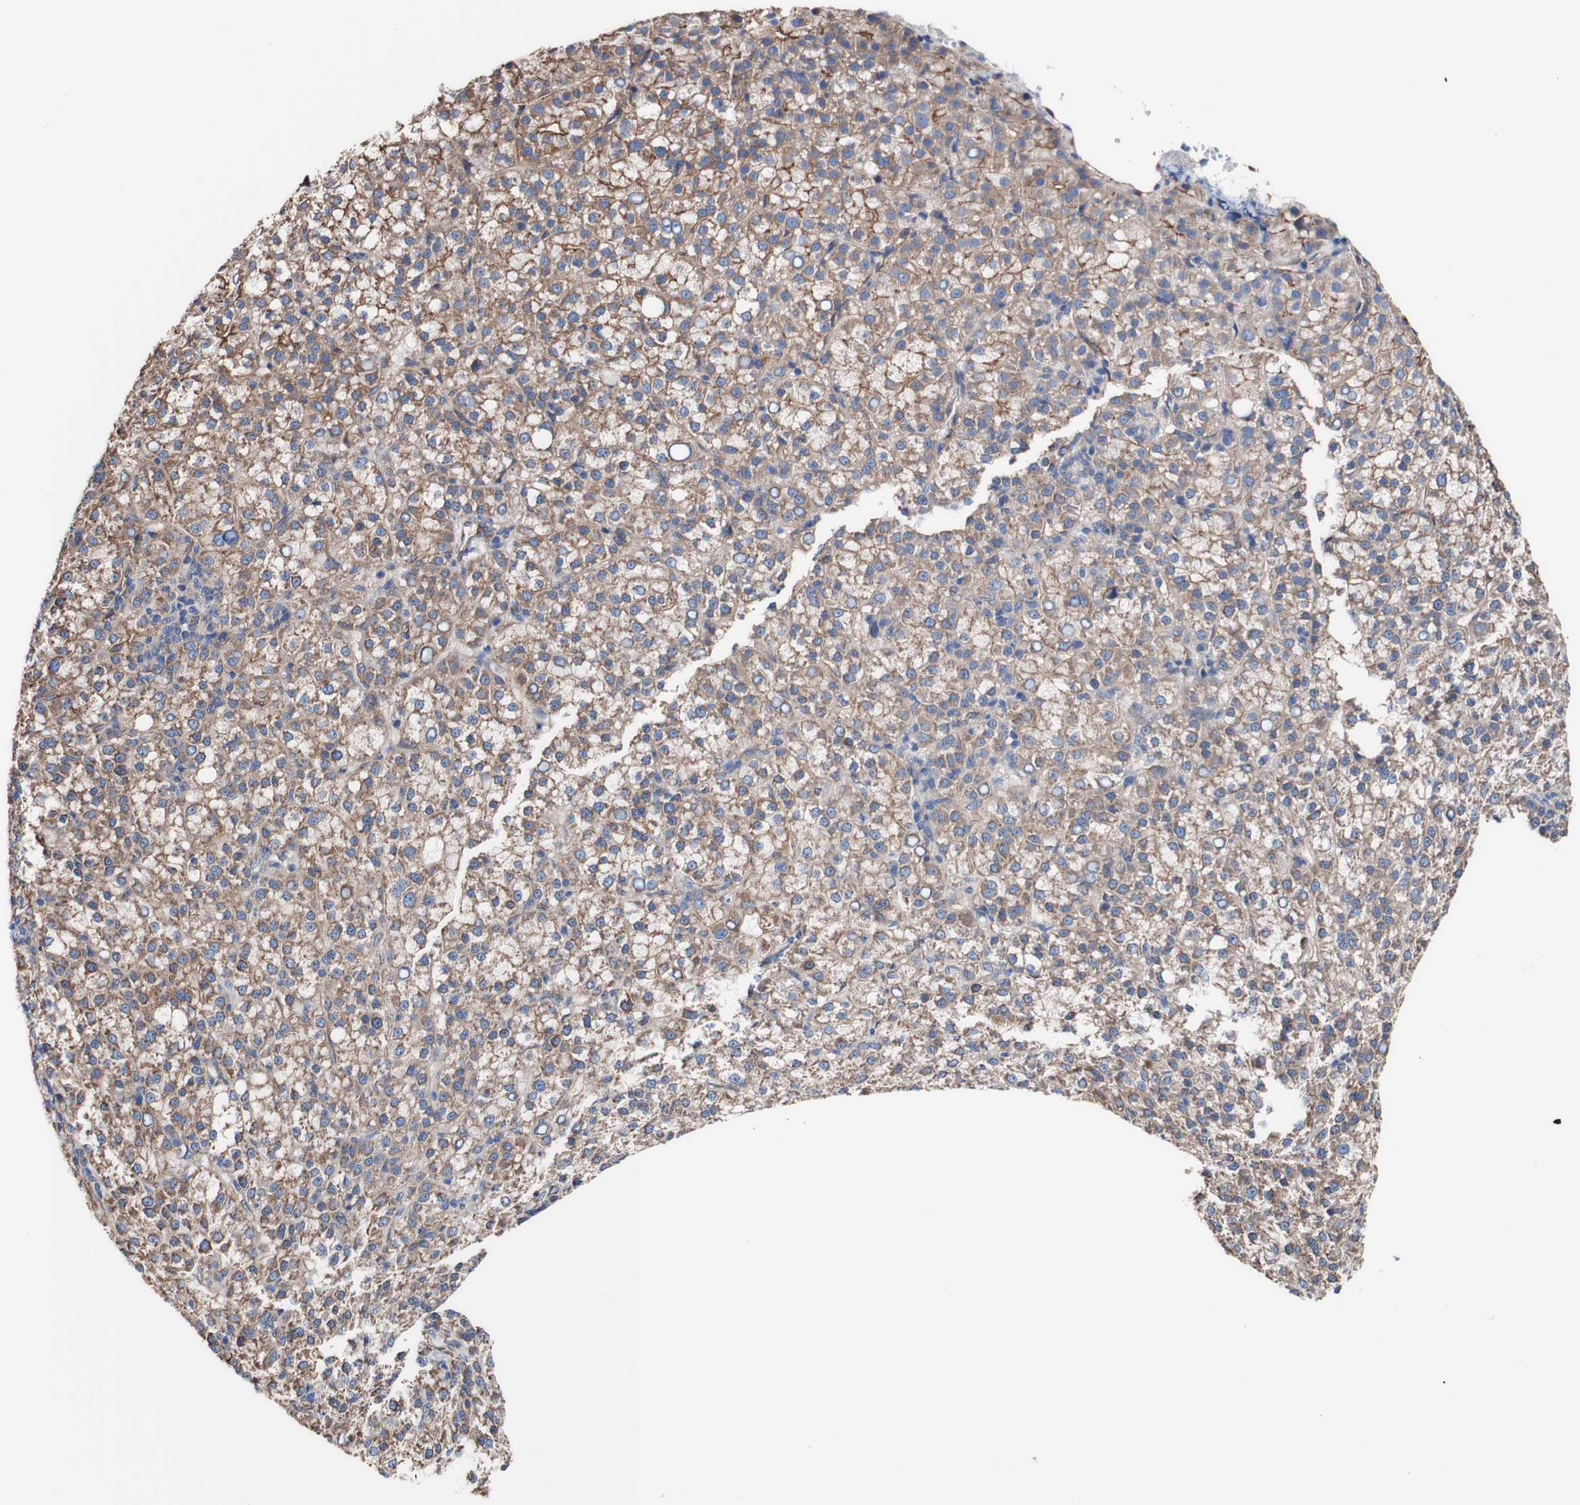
{"staining": {"intensity": "moderate", "quantity": ">75%", "location": "cytoplasmic/membranous"}, "tissue": "liver cancer", "cell_type": "Tumor cells", "image_type": "cancer", "snomed": [{"axis": "morphology", "description": "Carcinoma, Hepatocellular, NOS"}, {"axis": "topography", "description": "Liver"}], "caption": "A high-resolution photomicrograph shows immunohistochemistry (IHC) staining of liver cancer (hepatocellular carcinoma), which reveals moderate cytoplasmic/membranous staining in about >75% of tumor cells.", "gene": "LRIG3", "patient": {"sex": "female", "age": 58}}